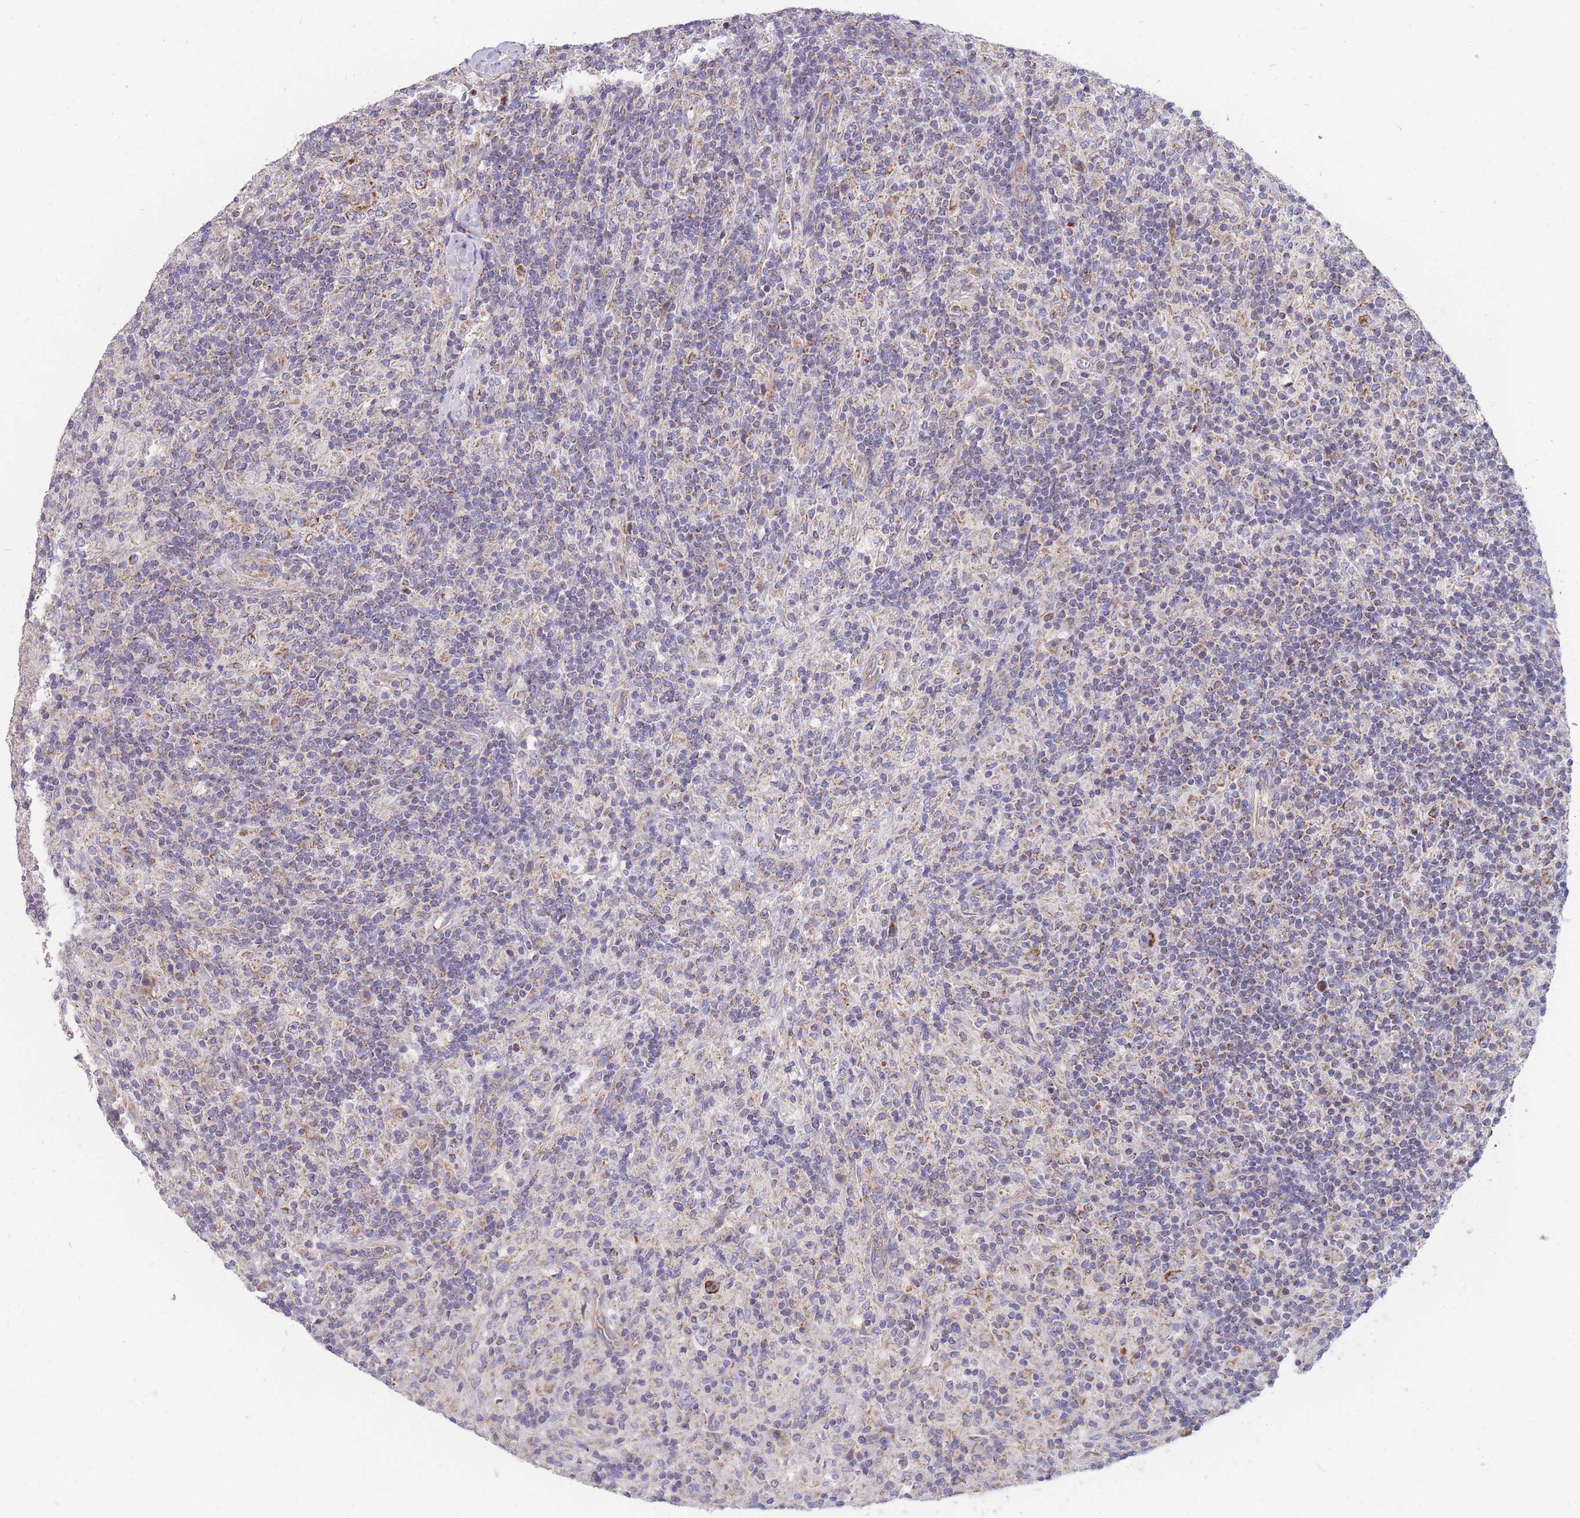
{"staining": {"intensity": "moderate", "quantity": "<25%", "location": "cytoplasmic/membranous"}, "tissue": "lymphoma", "cell_type": "Tumor cells", "image_type": "cancer", "snomed": [{"axis": "morphology", "description": "Hodgkin's disease, NOS"}, {"axis": "topography", "description": "Lymph node"}], "caption": "A low amount of moderate cytoplasmic/membranous positivity is identified in approximately <25% of tumor cells in lymphoma tissue. The staining was performed using DAB to visualize the protein expression in brown, while the nuclei were stained in blue with hematoxylin (Magnification: 20x).", "gene": "MRPS9", "patient": {"sex": "male", "age": 70}}